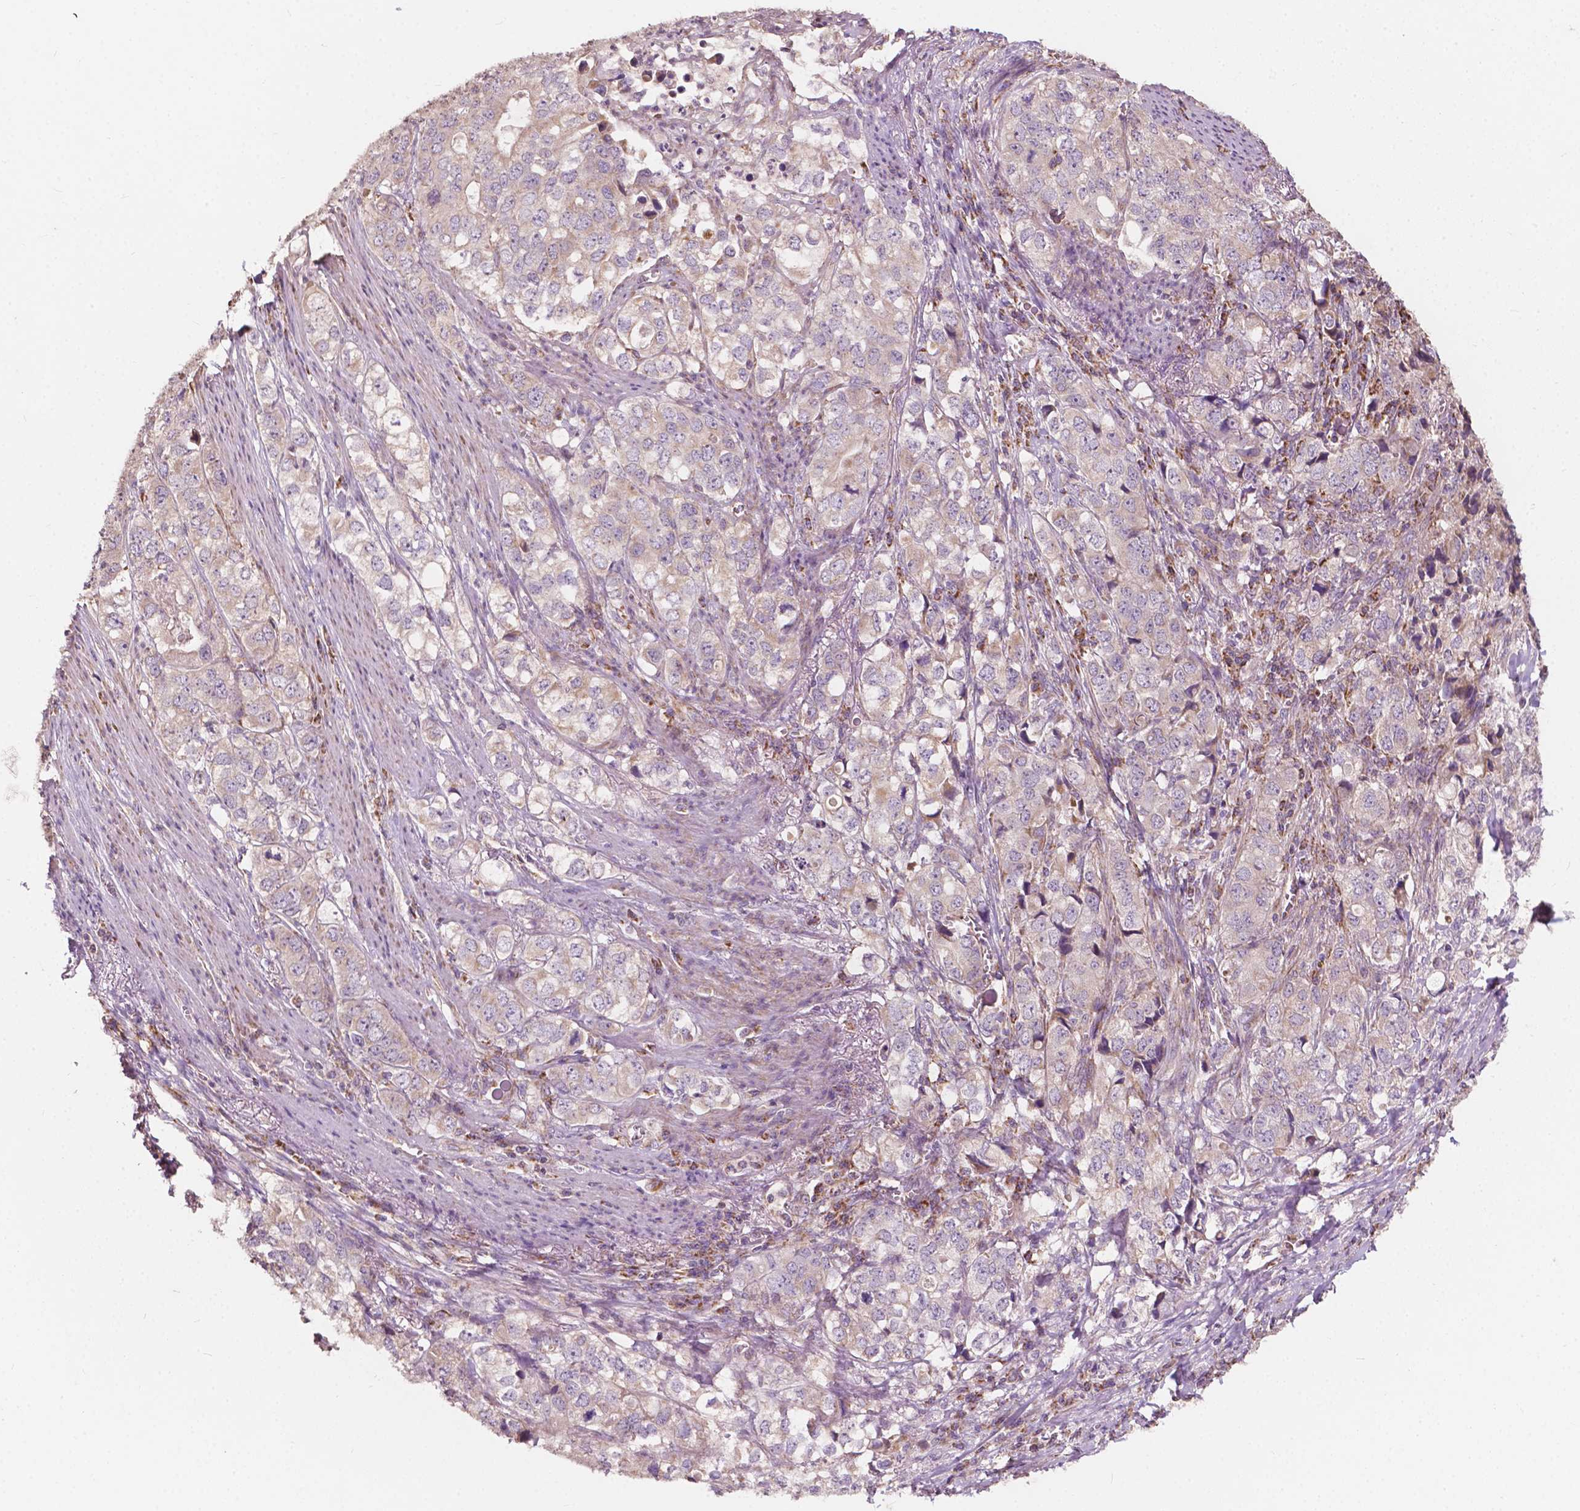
{"staining": {"intensity": "weak", "quantity": "25%-75%", "location": "cytoplasmic/membranous"}, "tissue": "stomach cancer", "cell_type": "Tumor cells", "image_type": "cancer", "snomed": [{"axis": "morphology", "description": "Adenocarcinoma, NOS"}, {"axis": "topography", "description": "Stomach, lower"}], "caption": "This photomicrograph exhibits adenocarcinoma (stomach) stained with IHC to label a protein in brown. The cytoplasmic/membranous of tumor cells show weak positivity for the protein. Nuclei are counter-stained blue.", "gene": "NDUFA10", "patient": {"sex": "female", "age": 72}}